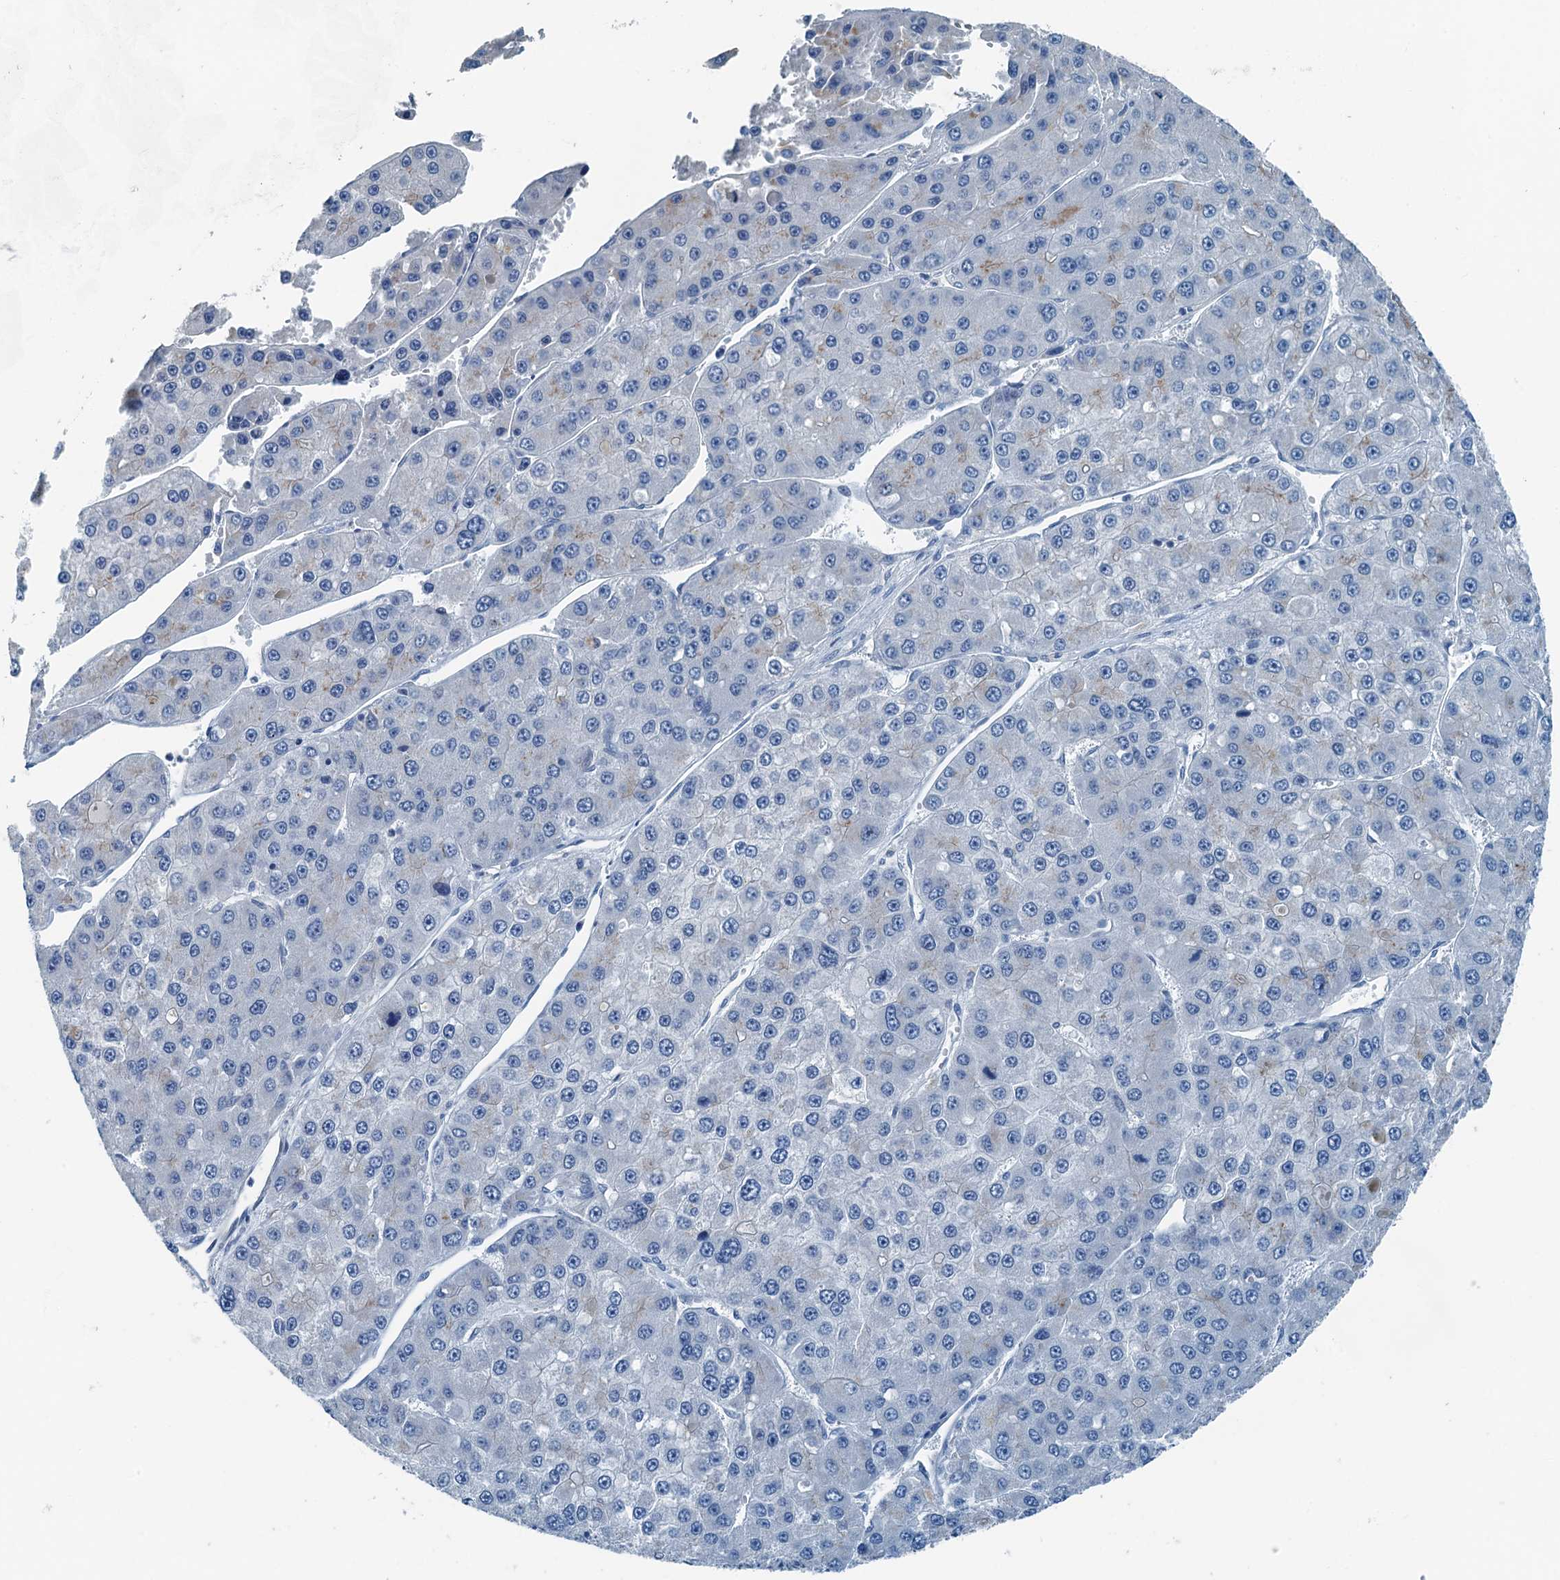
{"staining": {"intensity": "negative", "quantity": "none", "location": "none"}, "tissue": "liver cancer", "cell_type": "Tumor cells", "image_type": "cancer", "snomed": [{"axis": "morphology", "description": "Carcinoma, Hepatocellular, NOS"}, {"axis": "topography", "description": "Liver"}], "caption": "Tumor cells are negative for brown protein staining in liver cancer (hepatocellular carcinoma).", "gene": "GFOD2", "patient": {"sex": "female", "age": 73}}